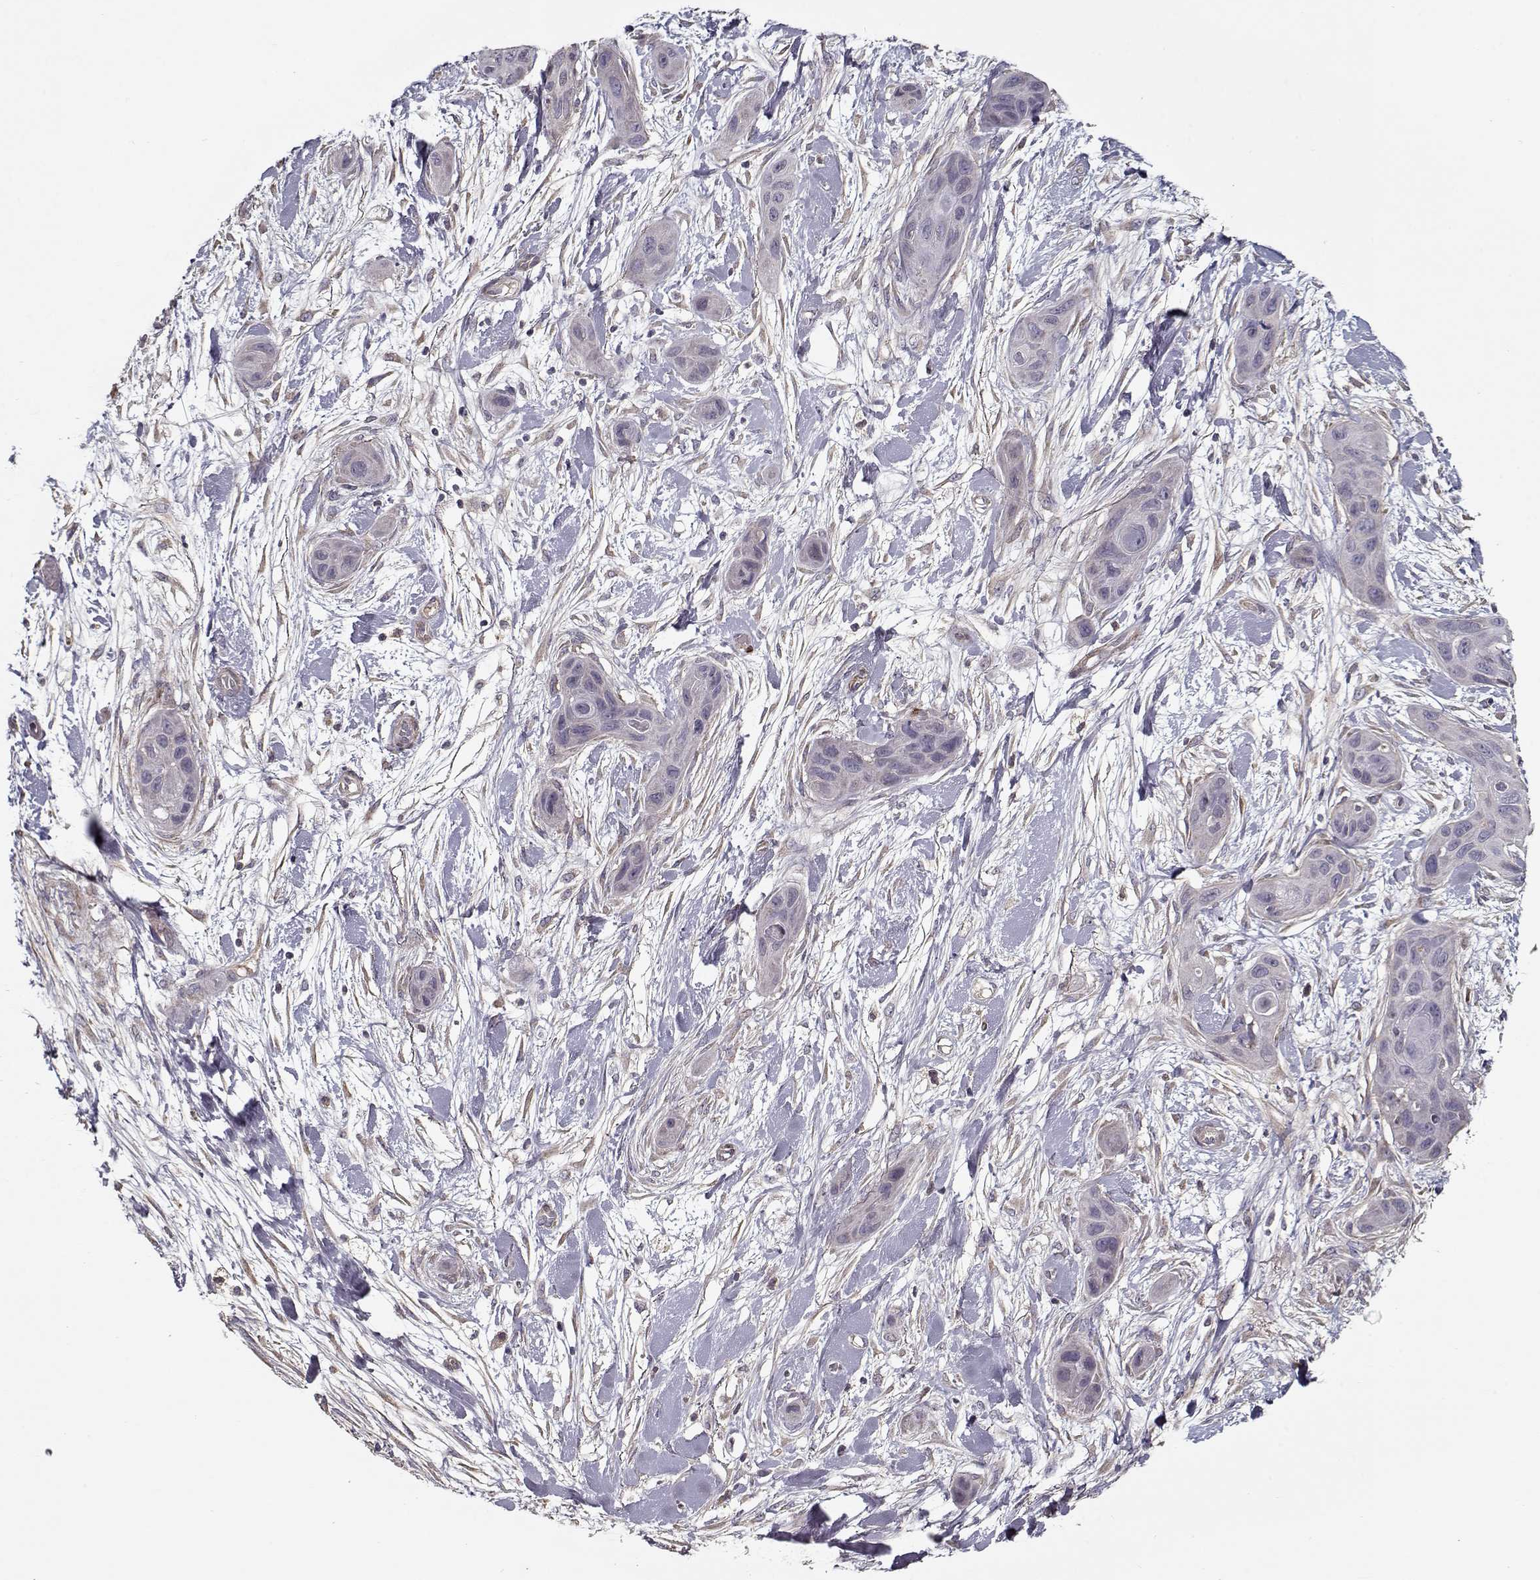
{"staining": {"intensity": "negative", "quantity": "none", "location": "none"}, "tissue": "skin cancer", "cell_type": "Tumor cells", "image_type": "cancer", "snomed": [{"axis": "morphology", "description": "Squamous cell carcinoma, NOS"}, {"axis": "topography", "description": "Skin"}], "caption": "A micrograph of squamous cell carcinoma (skin) stained for a protein displays no brown staining in tumor cells.", "gene": "LAMA2", "patient": {"sex": "male", "age": 79}}